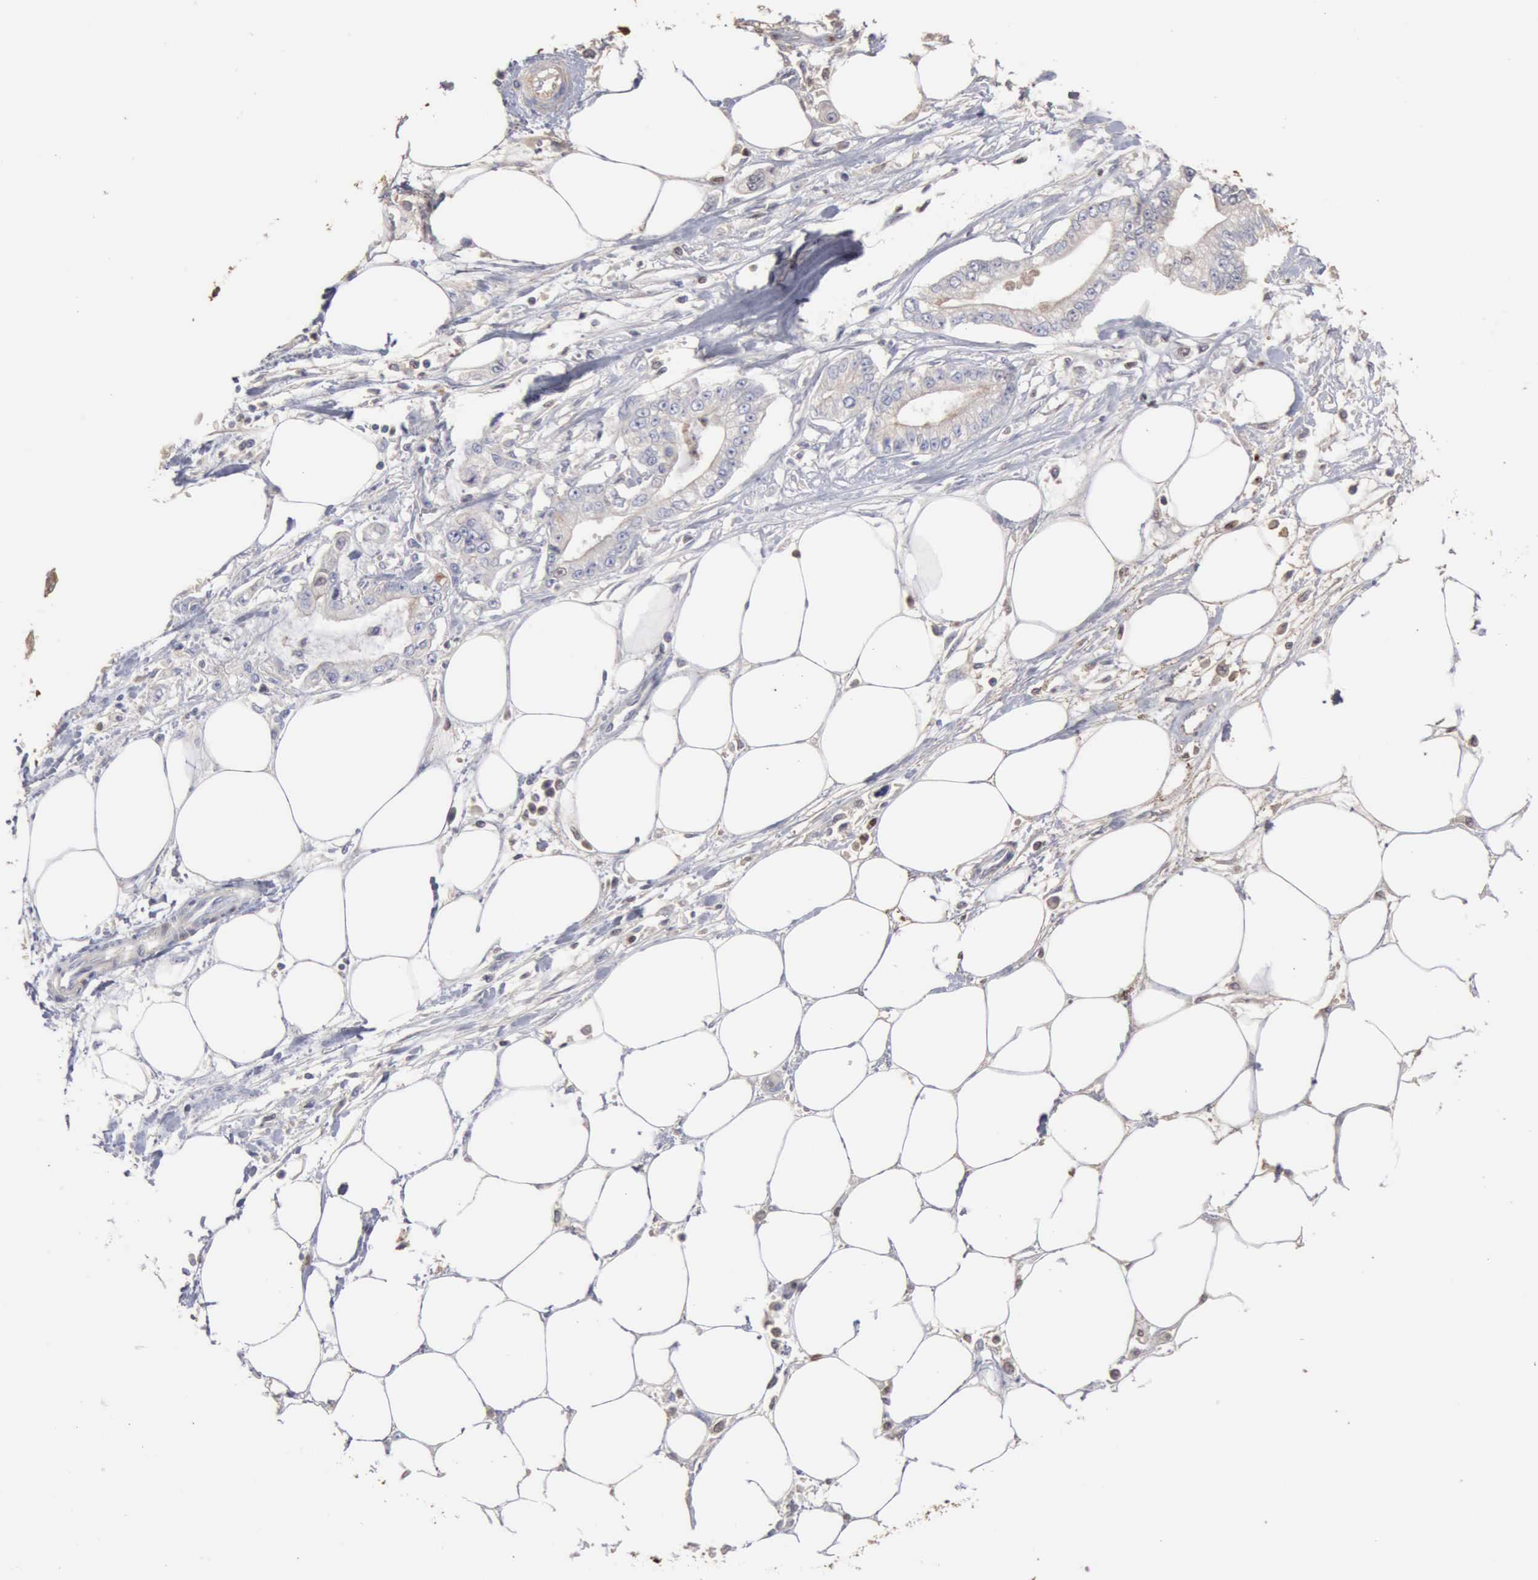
{"staining": {"intensity": "negative", "quantity": "none", "location": "none"}, "tissue": "pancreatic cancer", "cell_type": "Tumor cells", "image_type": "cancer", "snomed": [{"axis": "morphology", "description": "Adenocarcinoma, NOS"}, {"axis": "topography", "description": "Pancreas"}, {"axis": "topography", "description": "Stomach, upper"}], "caption": "DAB (3,3'-diaminobenzidine) immunohistochemical staining of human pancreatic cancer exhibits no significant positivity in tumor cells.", "gene": "SERPINA1", "patient": {"sex": "male", "age": 77}}